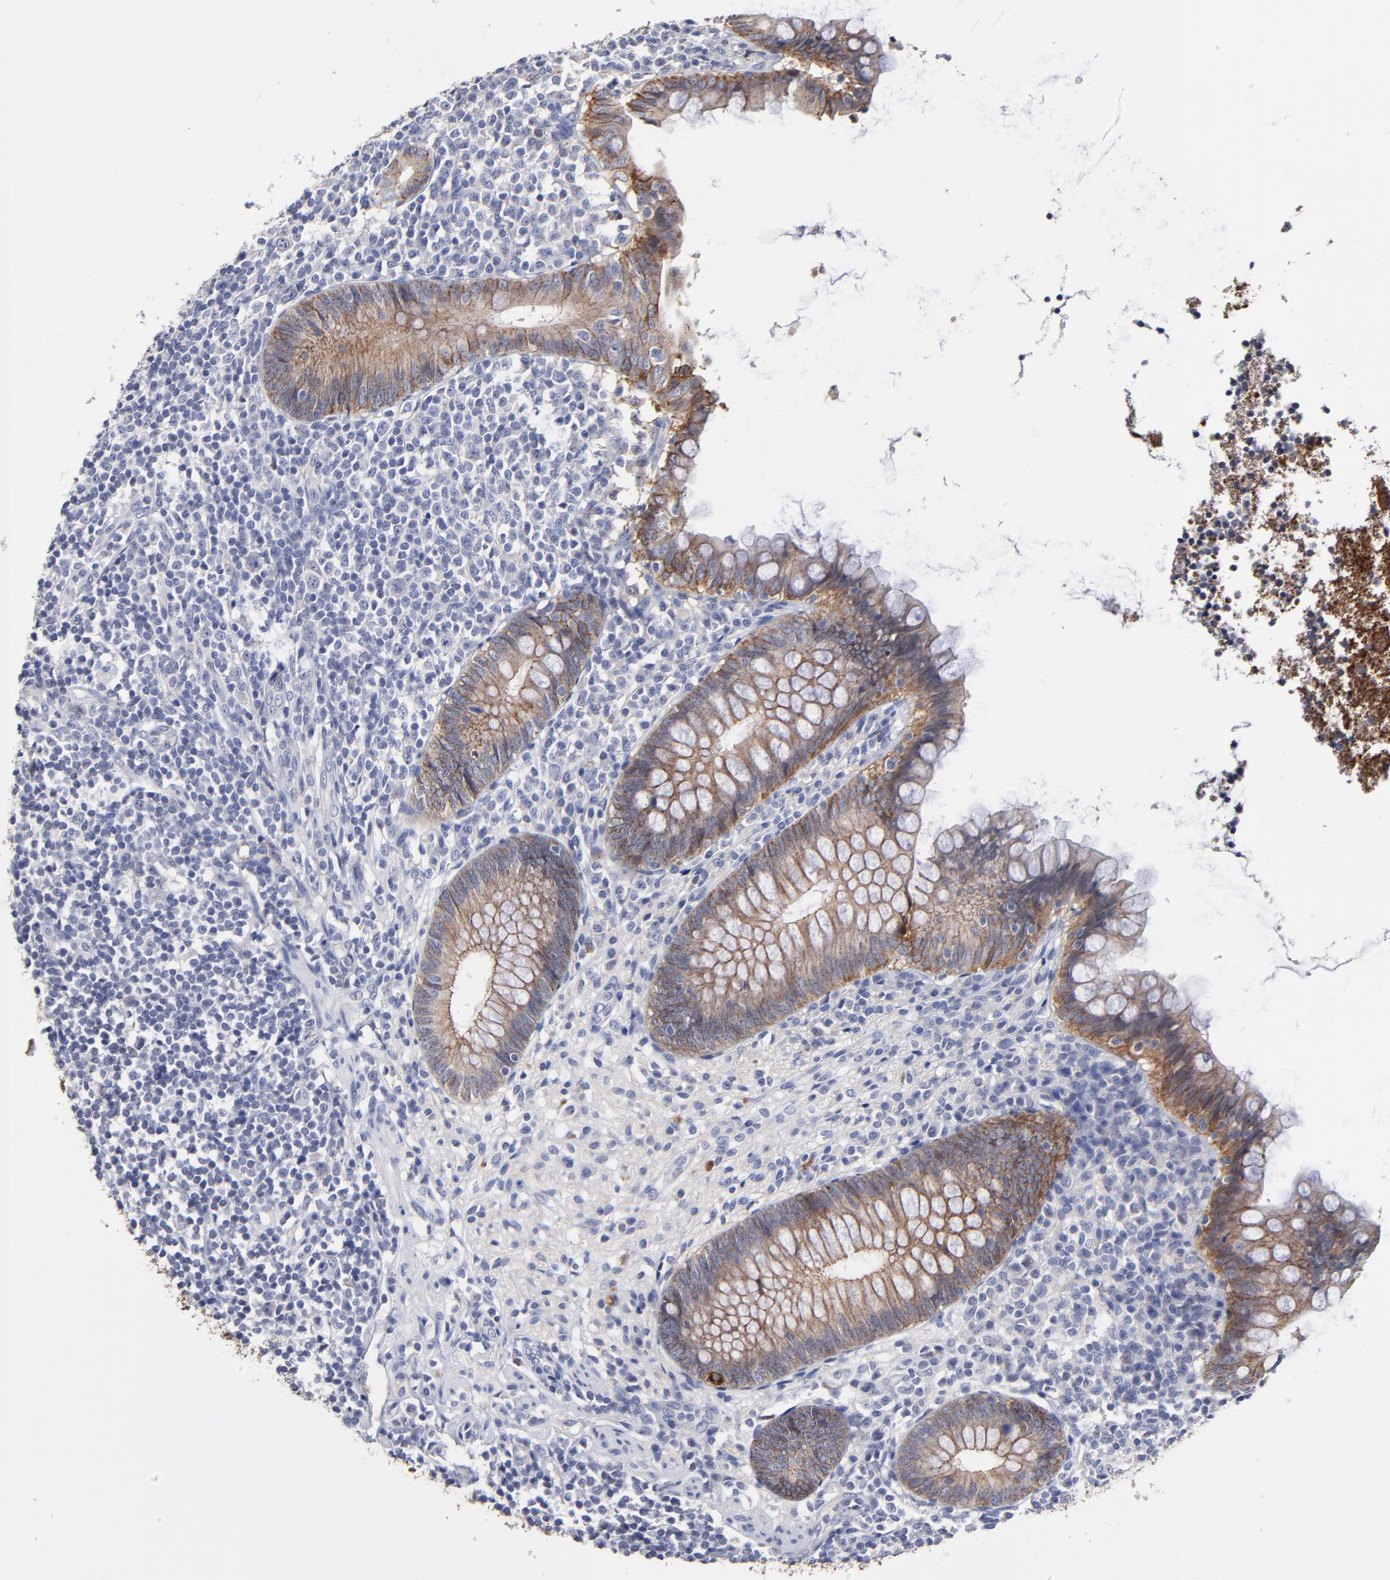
{"staining": {"intensity": "weak", "quantity": "25%-75%", "location": "cytoplasmic/membranous"}, "tissue": "appendix", "cell_type": "Glandular cells", "image_type": "normal", "snomed": [{"axis": "morphology", "description": "Normal tissue, NOS"}, {"axis": "topography", "description": "Appendix"}], "caption": "Immunohistochemical staining of benign human appendix demonstrates weak cytoplasmic/membranous protein staining in about 25%-75% of glandular cells.", "gene": "CXADR", "patient": {"sex": "female", "age": 66}}